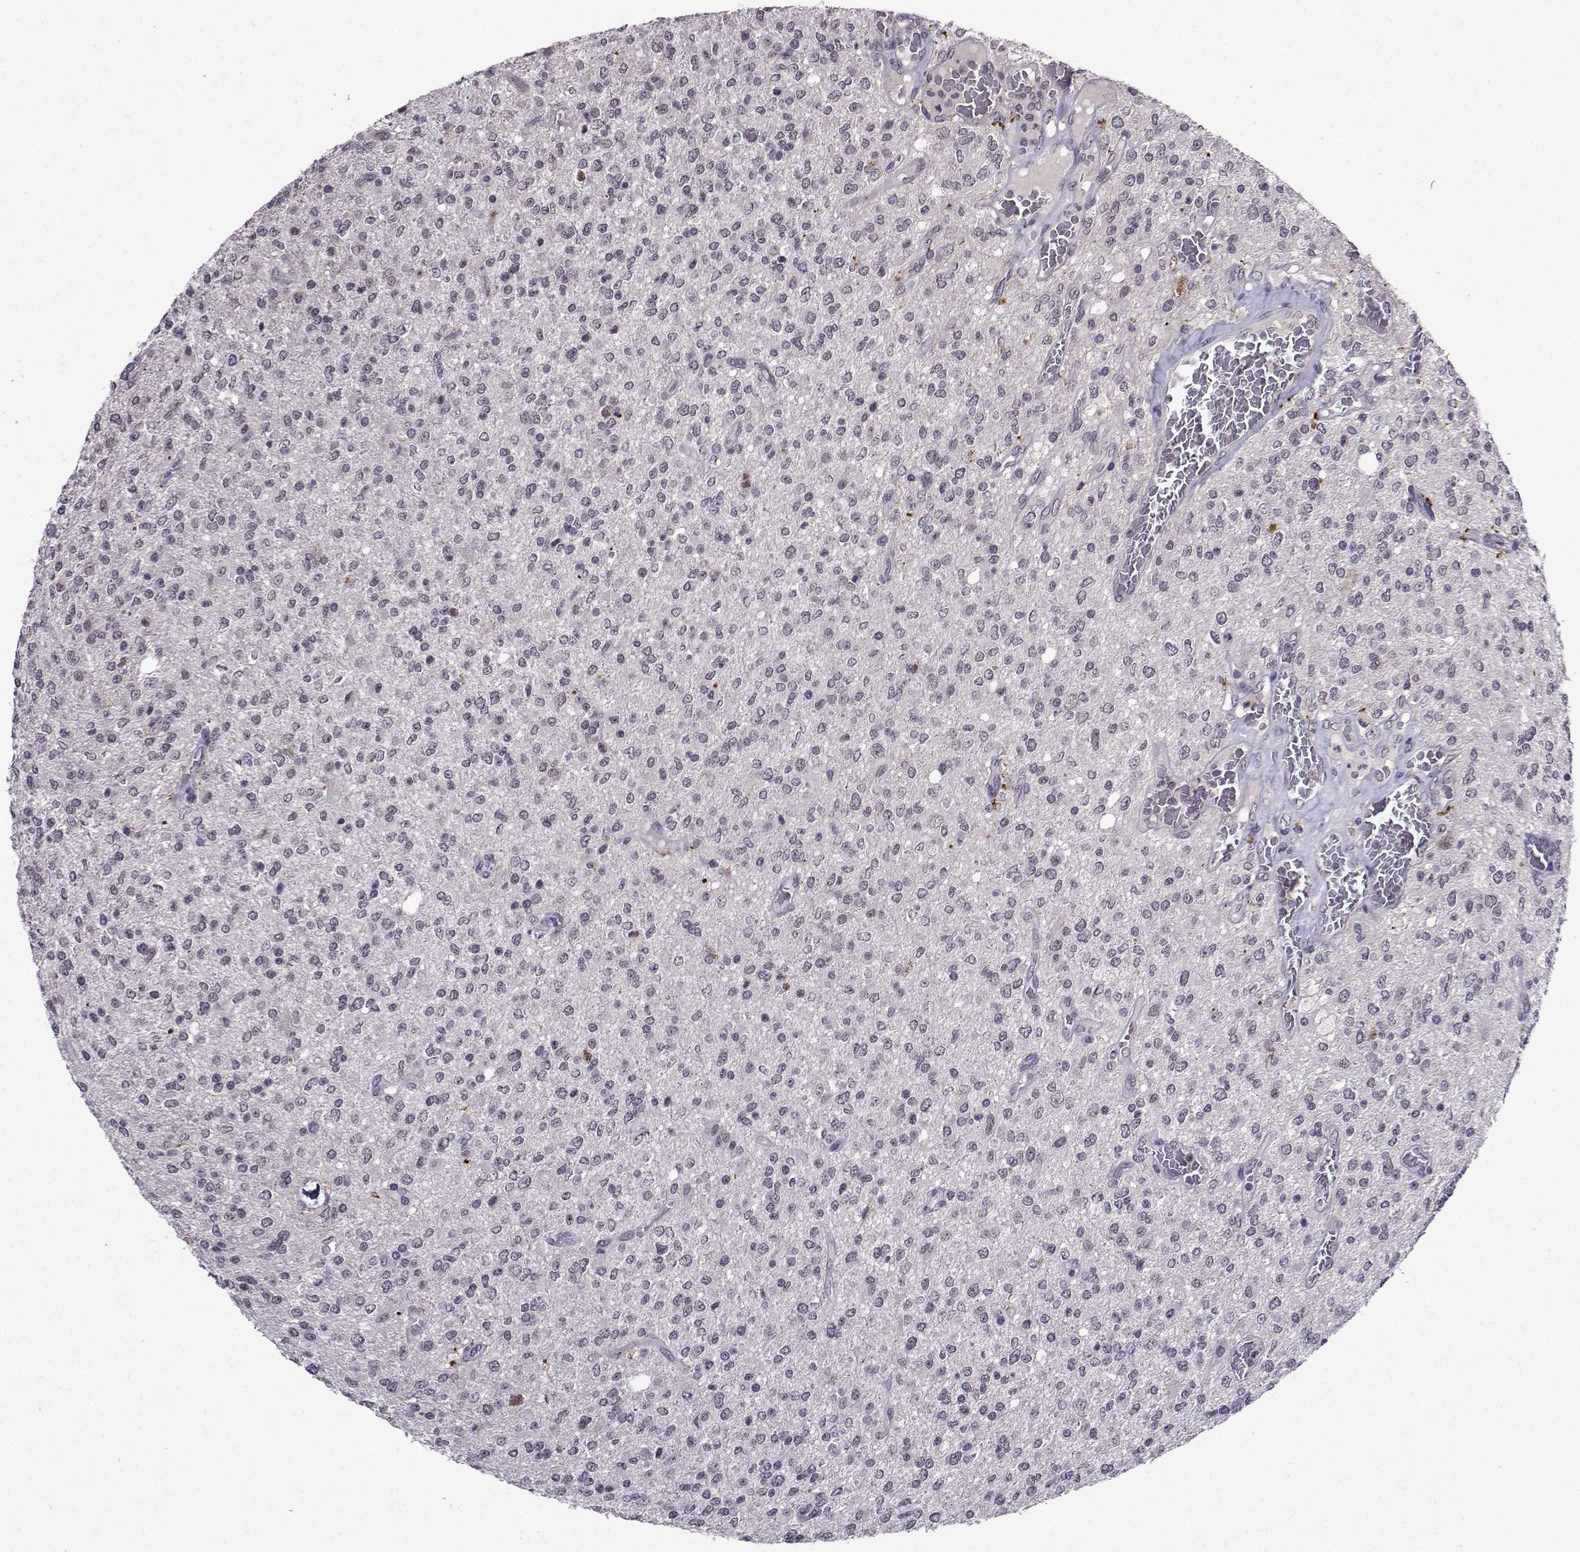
{"staining": {"intensity": "negative", "quantity": "none", "location": "none"}, "tissue": "glioma", "cell_type": "Tumor cells", "image_type": "cancer", "snomed": [{"axis": "morphology", "description": "Glioma, malignant, Low grade"}, {"axis": "topography", "description": "Brain"}], "caption": "The immunohistochemistry histopathology image has no significant positivity in tumor cells of low-grade glioma (malignant) tissue. (DAB (3,3'-diaminobenzidine) IHC visualized using brightfield microscopy, high magnification).", "gene": "CCL28", "patient": {"sex": "male", "age": 67}}